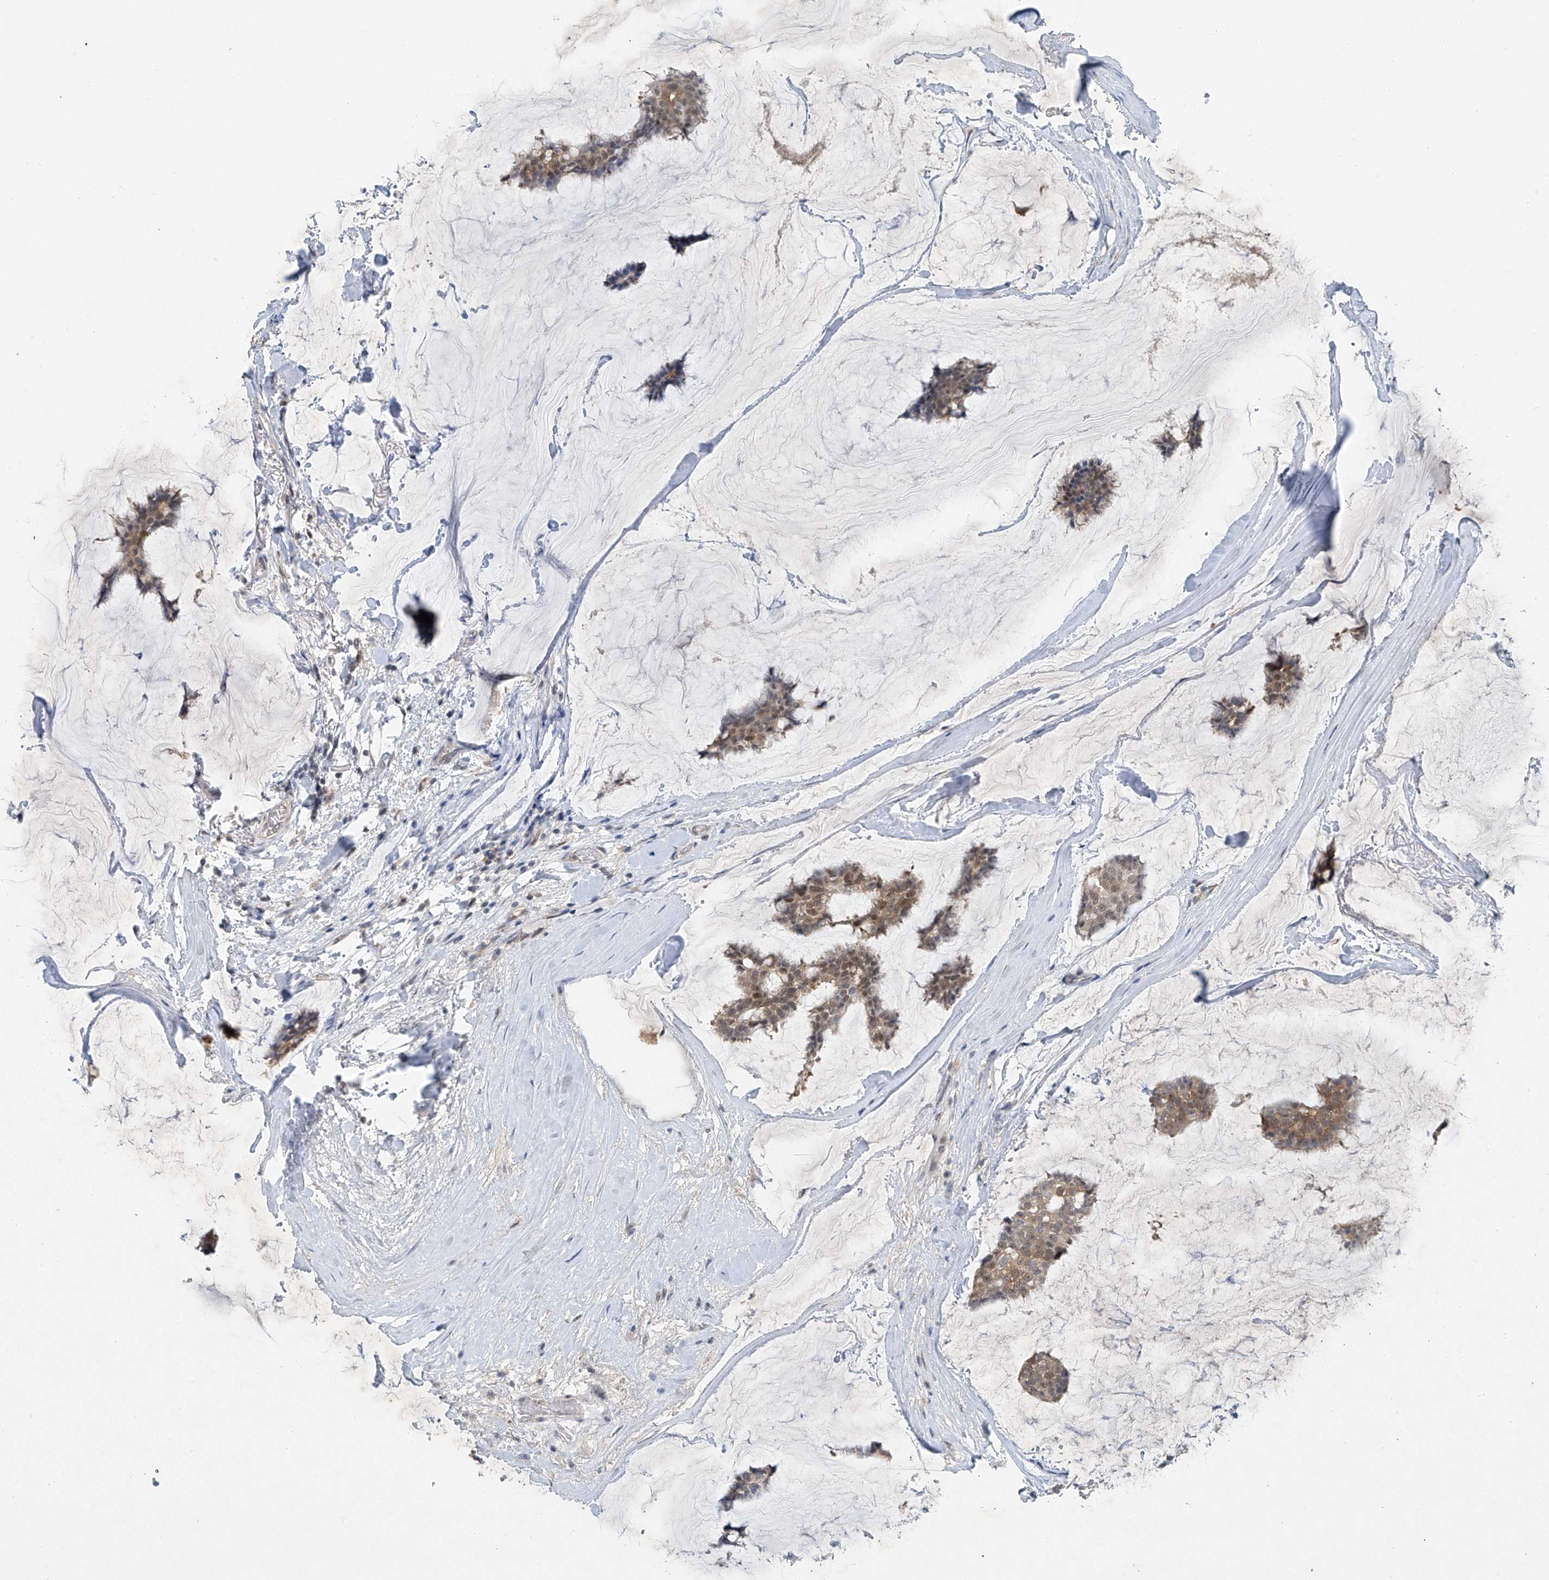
{"staining": {"intensity": "weak", "quantity": ">75%", "location": "cytoplasmic/membranous,nuclear"}, "tissue": "breast cancer", "cell_type": "Tumor cells", "image_type": "cancer", "snomed": [{"axis": "morphology", "description": "Duct carcinoma"}, {"axis": "topography", "description": "Breast"}], "caption": "A low amount of weak cytoplasmic/membranous and nuclear positivity is appreciated in about >75% of tumor cells in breast cancer (invasive ductal carcinoma) tissue.", "gene": "TAF8", "patient": {"sex": "female", "age": 93}}